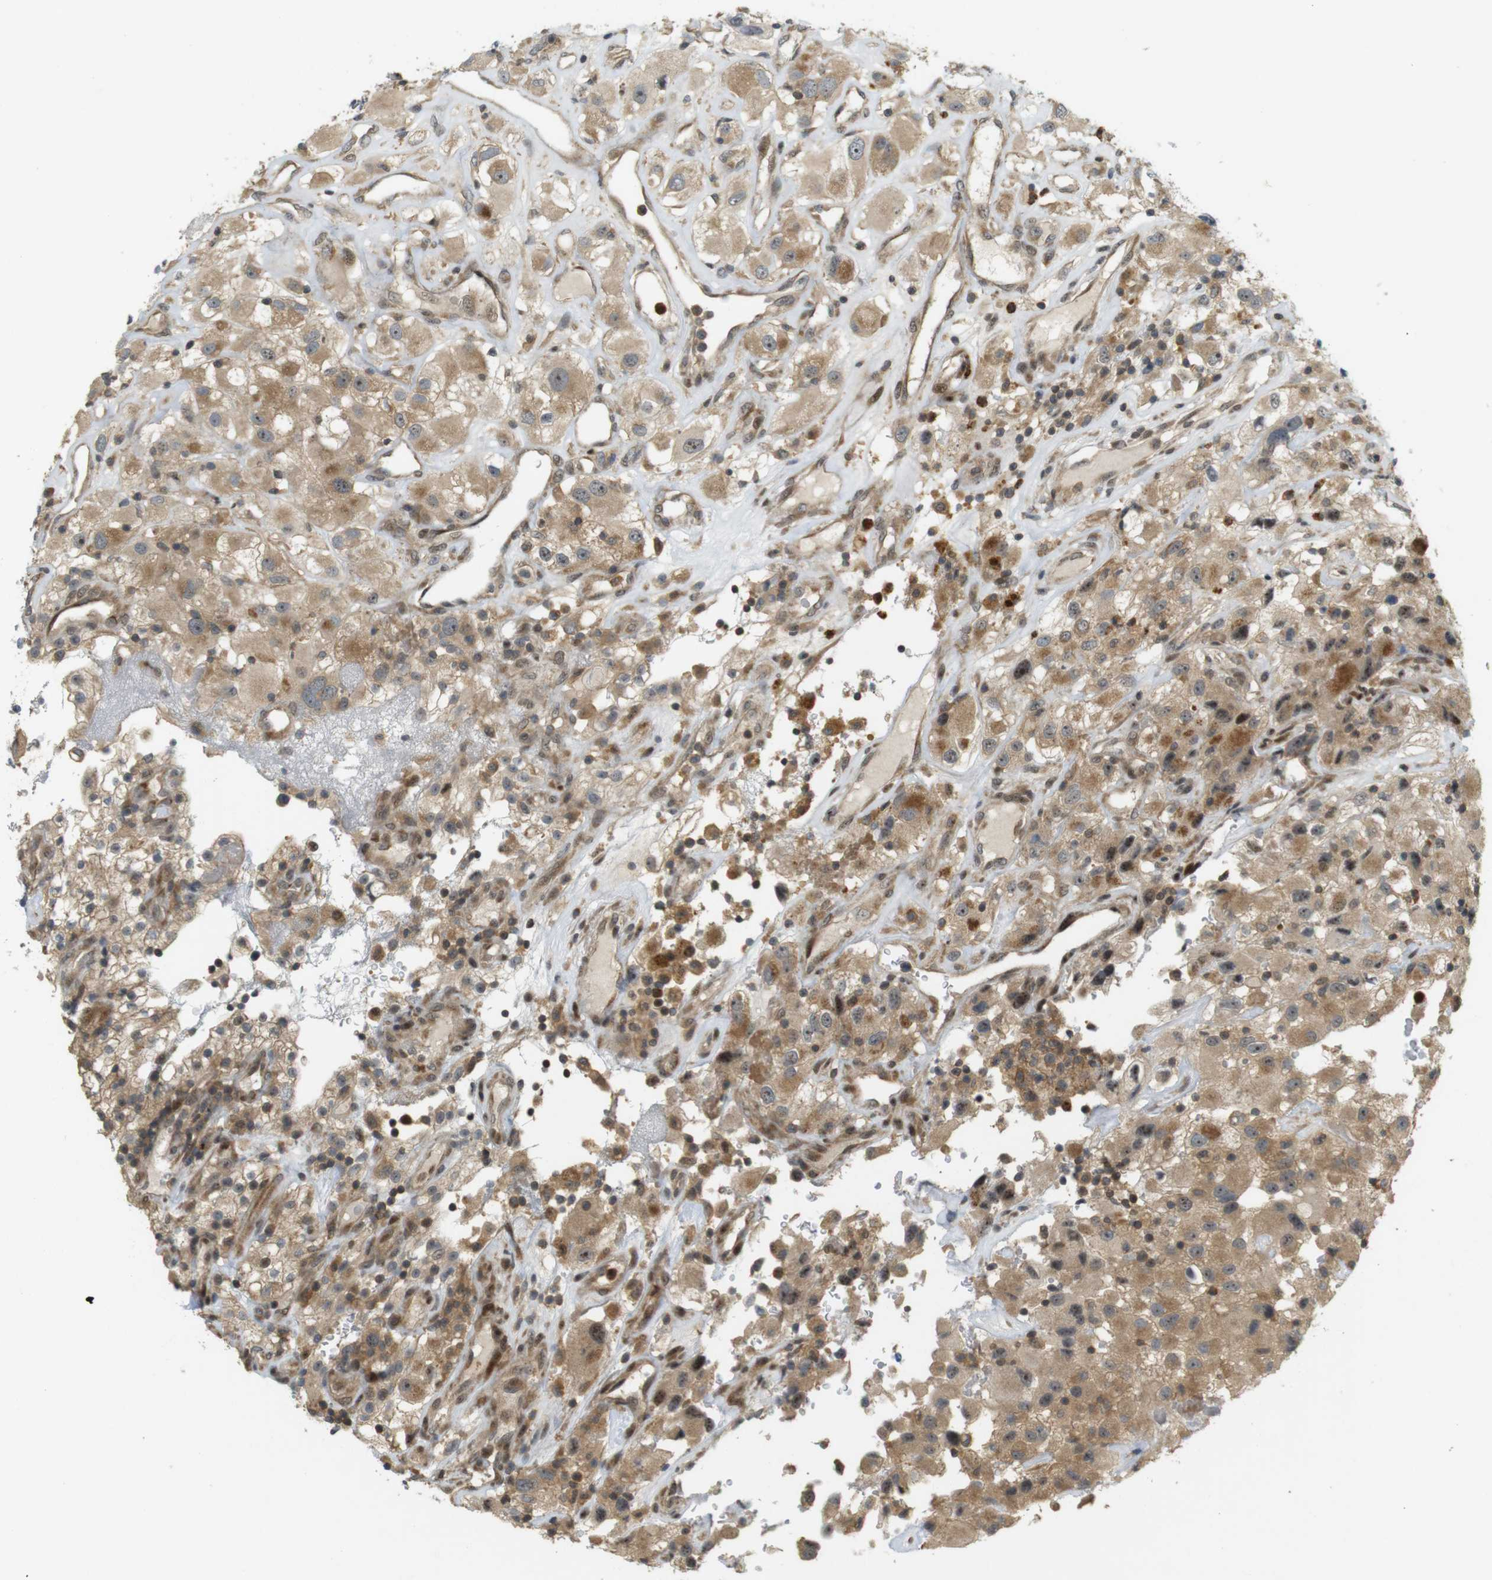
{"staining": {"intensity": "moderate", "quantity": ">75%", "location": "cytoplasmic/membranous,nuclear"}, "tissue": "renal cancer", "cell_type": "Tumor cells", "image_type": "cancer", "snomed": [{"axis": "morphology", "description": "Adenocarcinoma, NOS"}, {"axis": "topography", "description": "Kidney"}], "caption": "There is medium levels of moderate cytoplasmic/membranous and nuclear staining in tumor cells of adenocarcinoma (renal), as demonstrated by immunohistochemical staining (brown color).", "gene": "TMX3", "patient": {"sex": "female", "age": 52}}